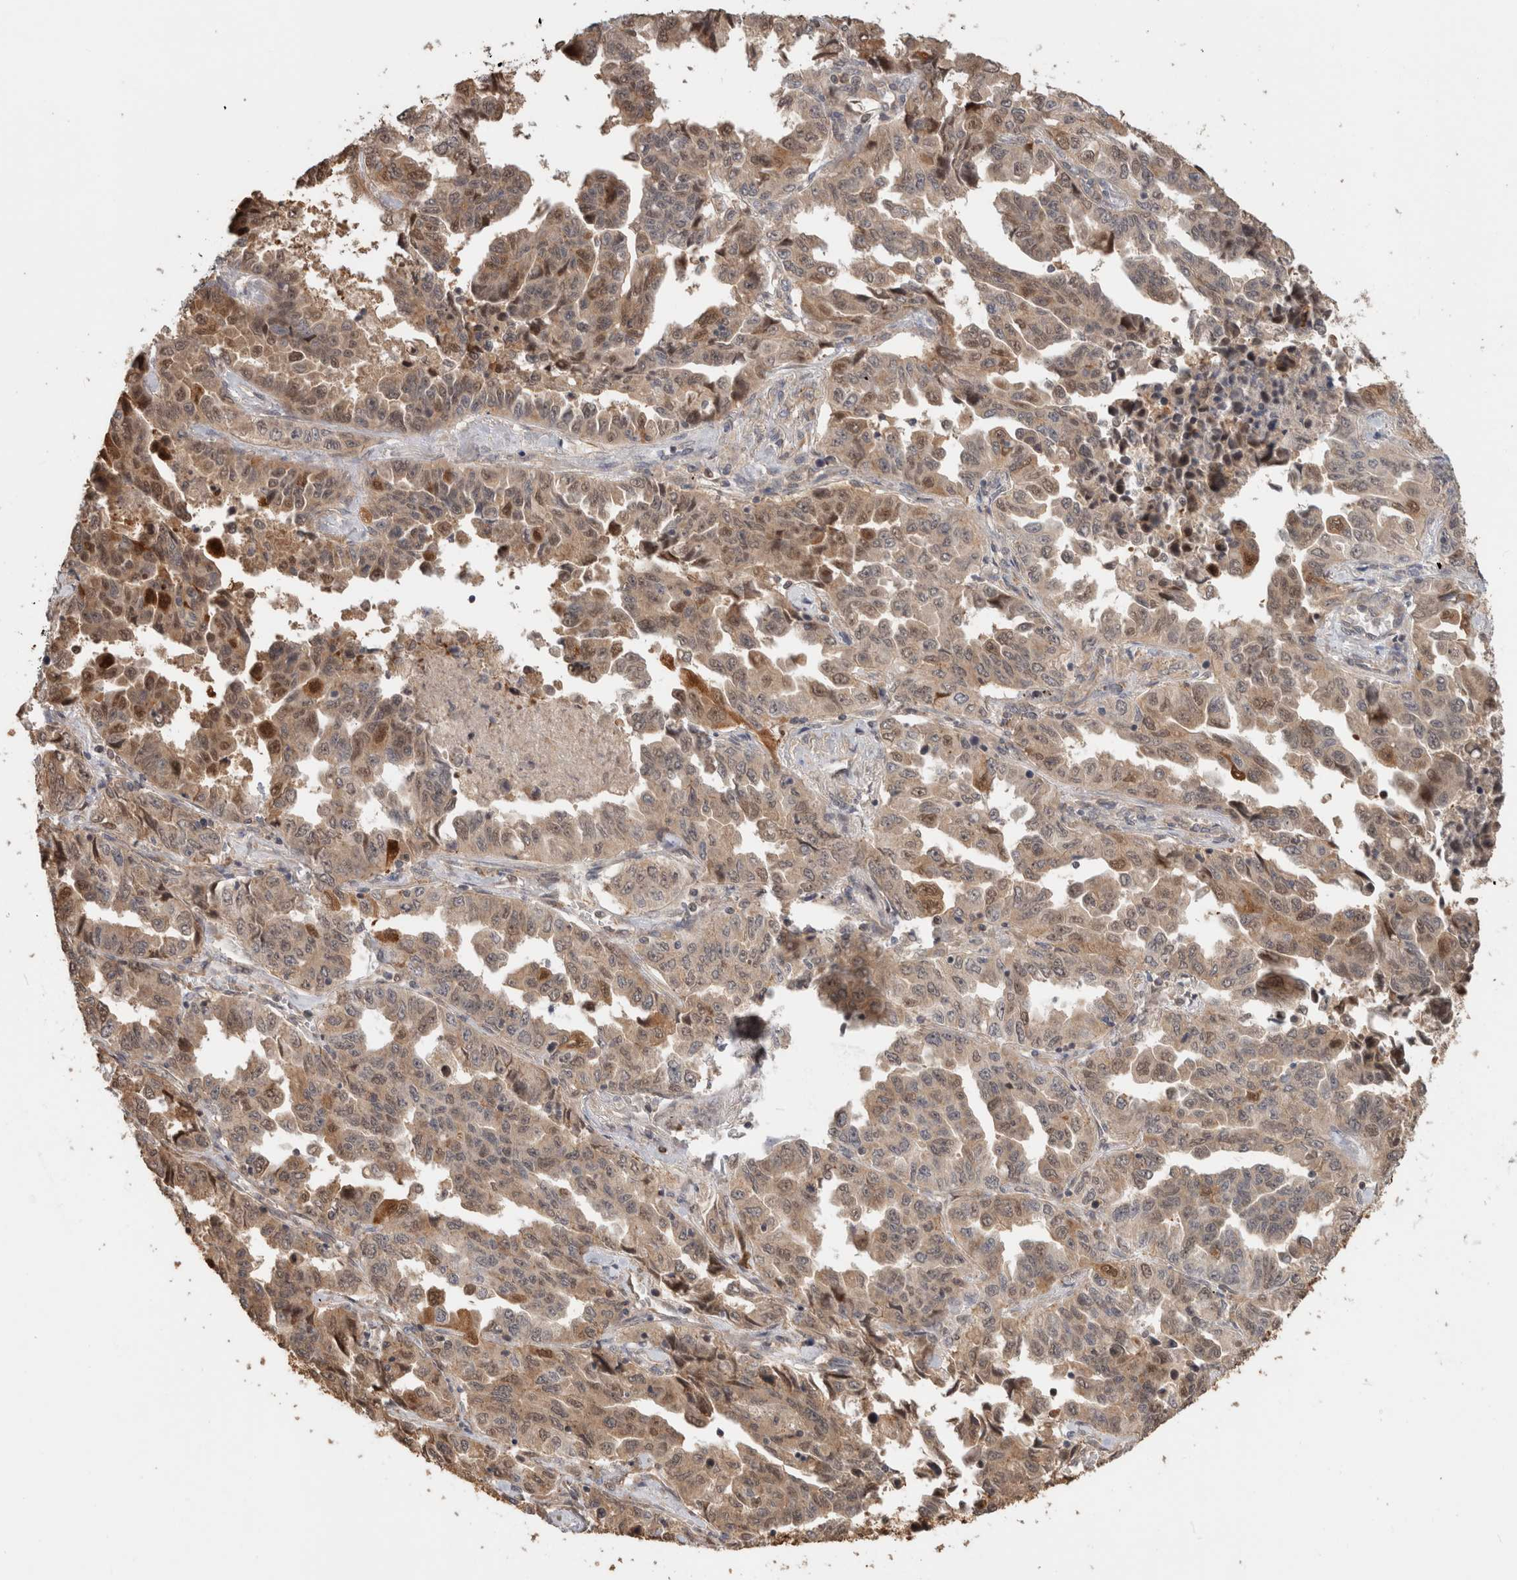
{"staining": {"intensity": "moderate", "quantity": ">75%", "location": "cytoplasmic/membranous,nuclear"}, "tissue": "lung cancer", "cell_type": "Tumor cells", "image_type": "cancer", "snomed": [{"axis": "morphology", "description": "Adenocarcinoma, NOS"}, {"axis": "topography", "description": "Lung"}], "caption": "Immunohistochemical staining of adenocarcinoma (lung) exhibits moderate cytoplasmic/membranous and nuclear protein expression in about >75% of tumor cells. (DAB = brown stain, brightfield microscopy at high magnification).", "gene": "OTUD6B", "patient": {"sex": "female", "age": 51}}